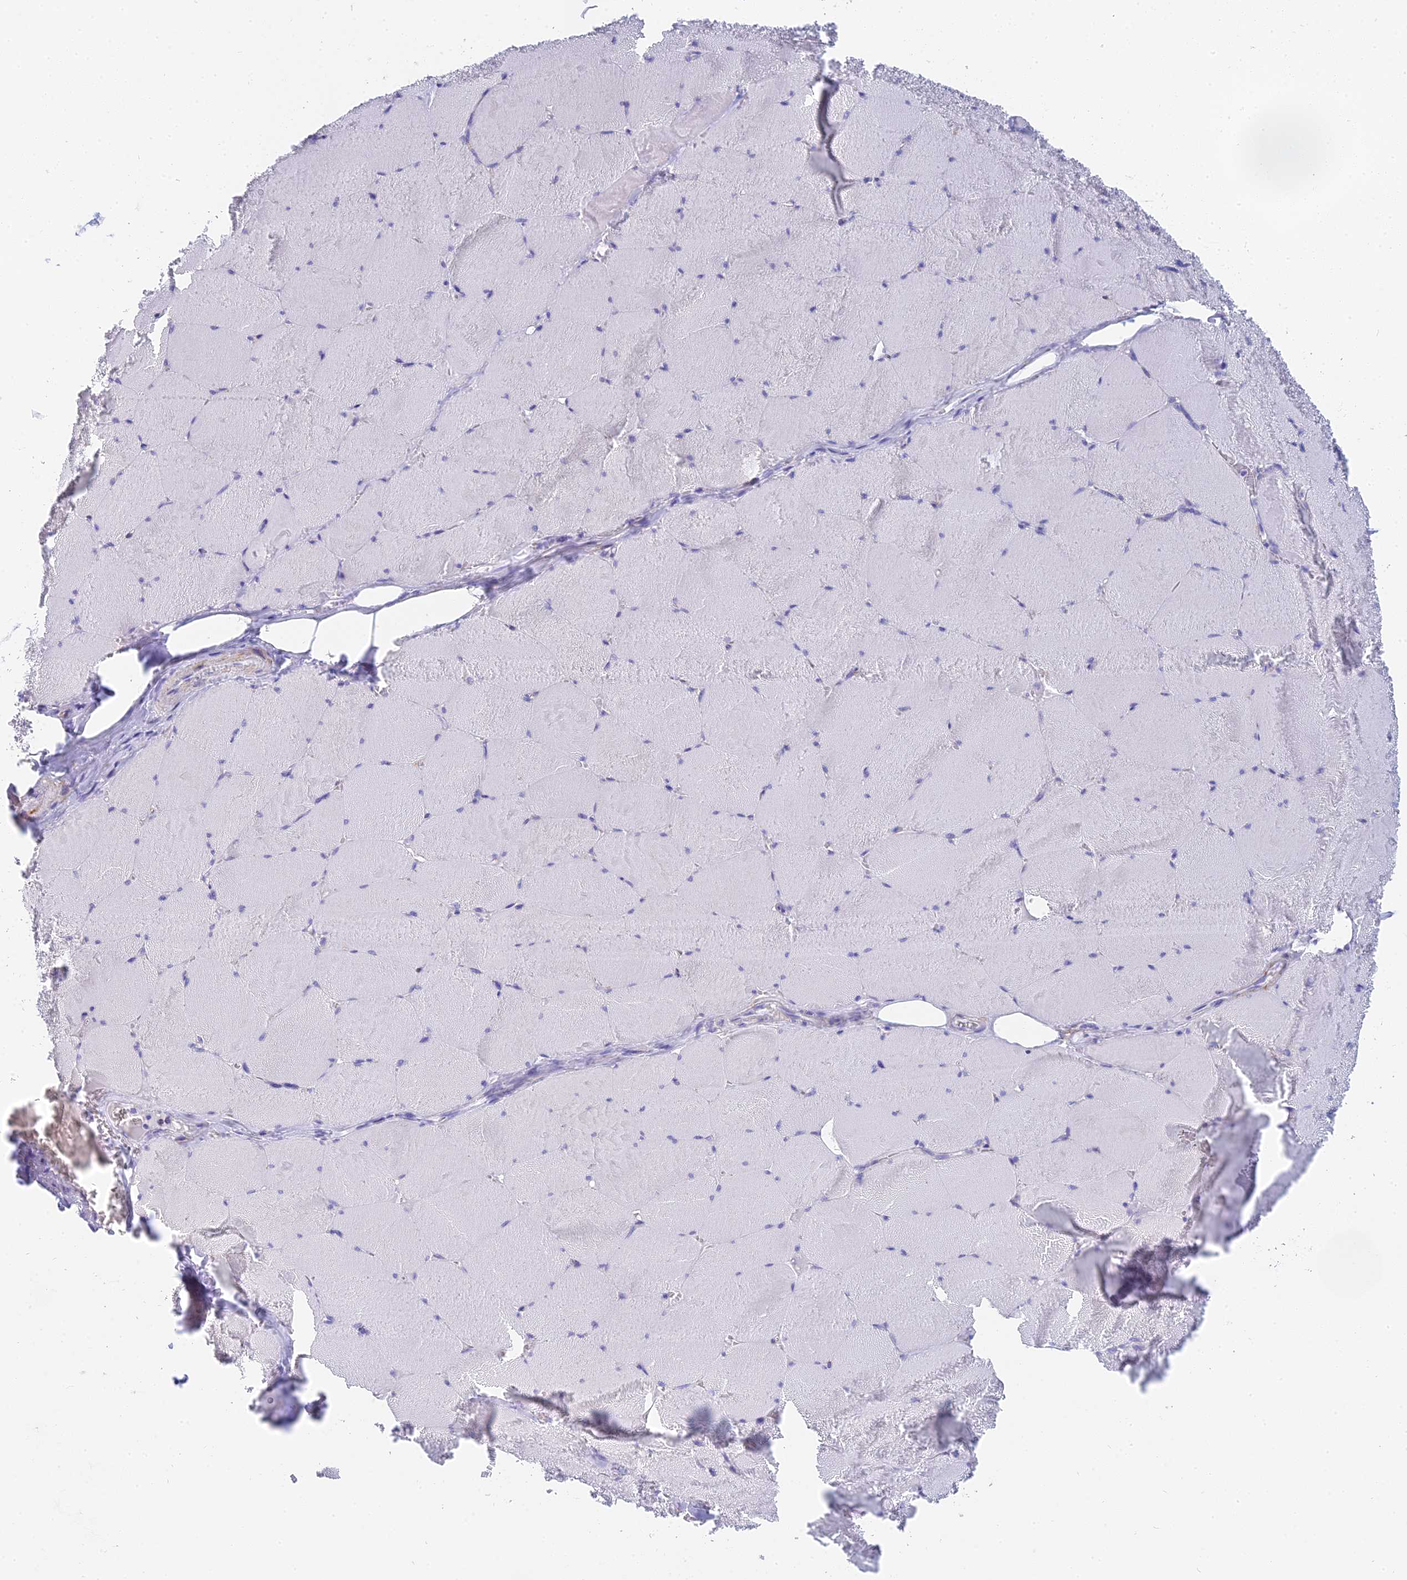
{"staining": {"intensity": "negative", "quantity": "none", "location": "none"}, "tissue": "skeletal muscle", "cell_type": "Myocytes", "image_type": "normal", "snomed": [{"axis": "morphology", "description": "Normal tissue, NOS"}, {"axis": "topography", "description": "Skeletal muscle"}, {"axis": "topography", "description": "Head-Neck"}], "caption": "Skeletal muscle stained for a protein using immunohistochemistry displays no staining myocytes.", "gene": "SLC36A2", "patient": {"sex": "male", "age": 66}}